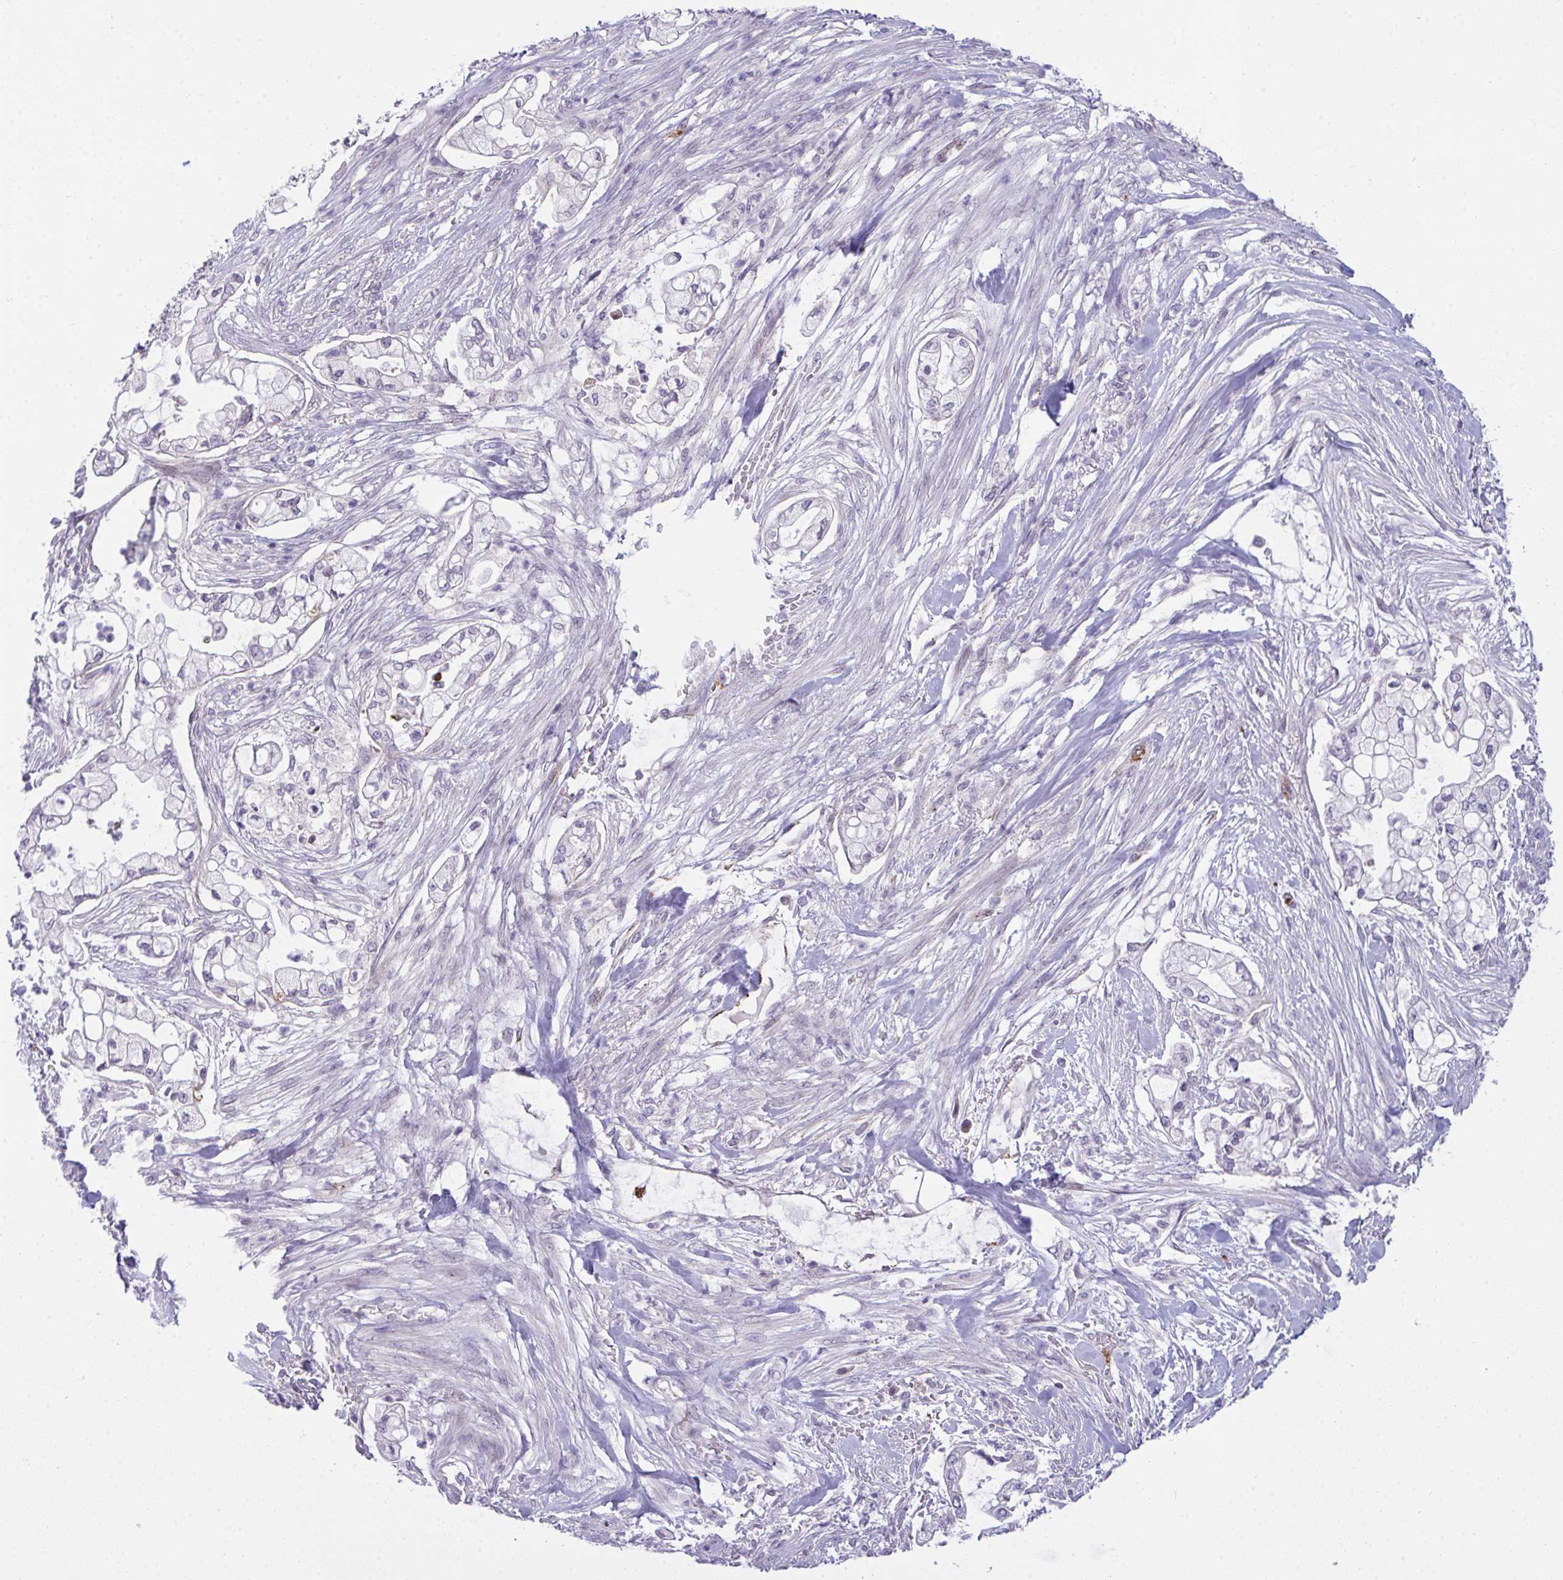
{"staining": {"intensity": "negative", "quantity": "none", "location": "none"}, "tissue": "pancreatic cancer", "cell_type": "Tumor cells", "image_type": "cancer", "snomed": [{"axis": "morphology", "description": "Adenocarcinoma, NOS"}, {"axis": "topography", "description": "Pancreas"}], "caption": "IHC of human pancreatic cancer (adenocarcinoma) displays no expression in tumor cells.", "gene": "SEMA6B", "patient": {"sex": "female", "age": 69}}